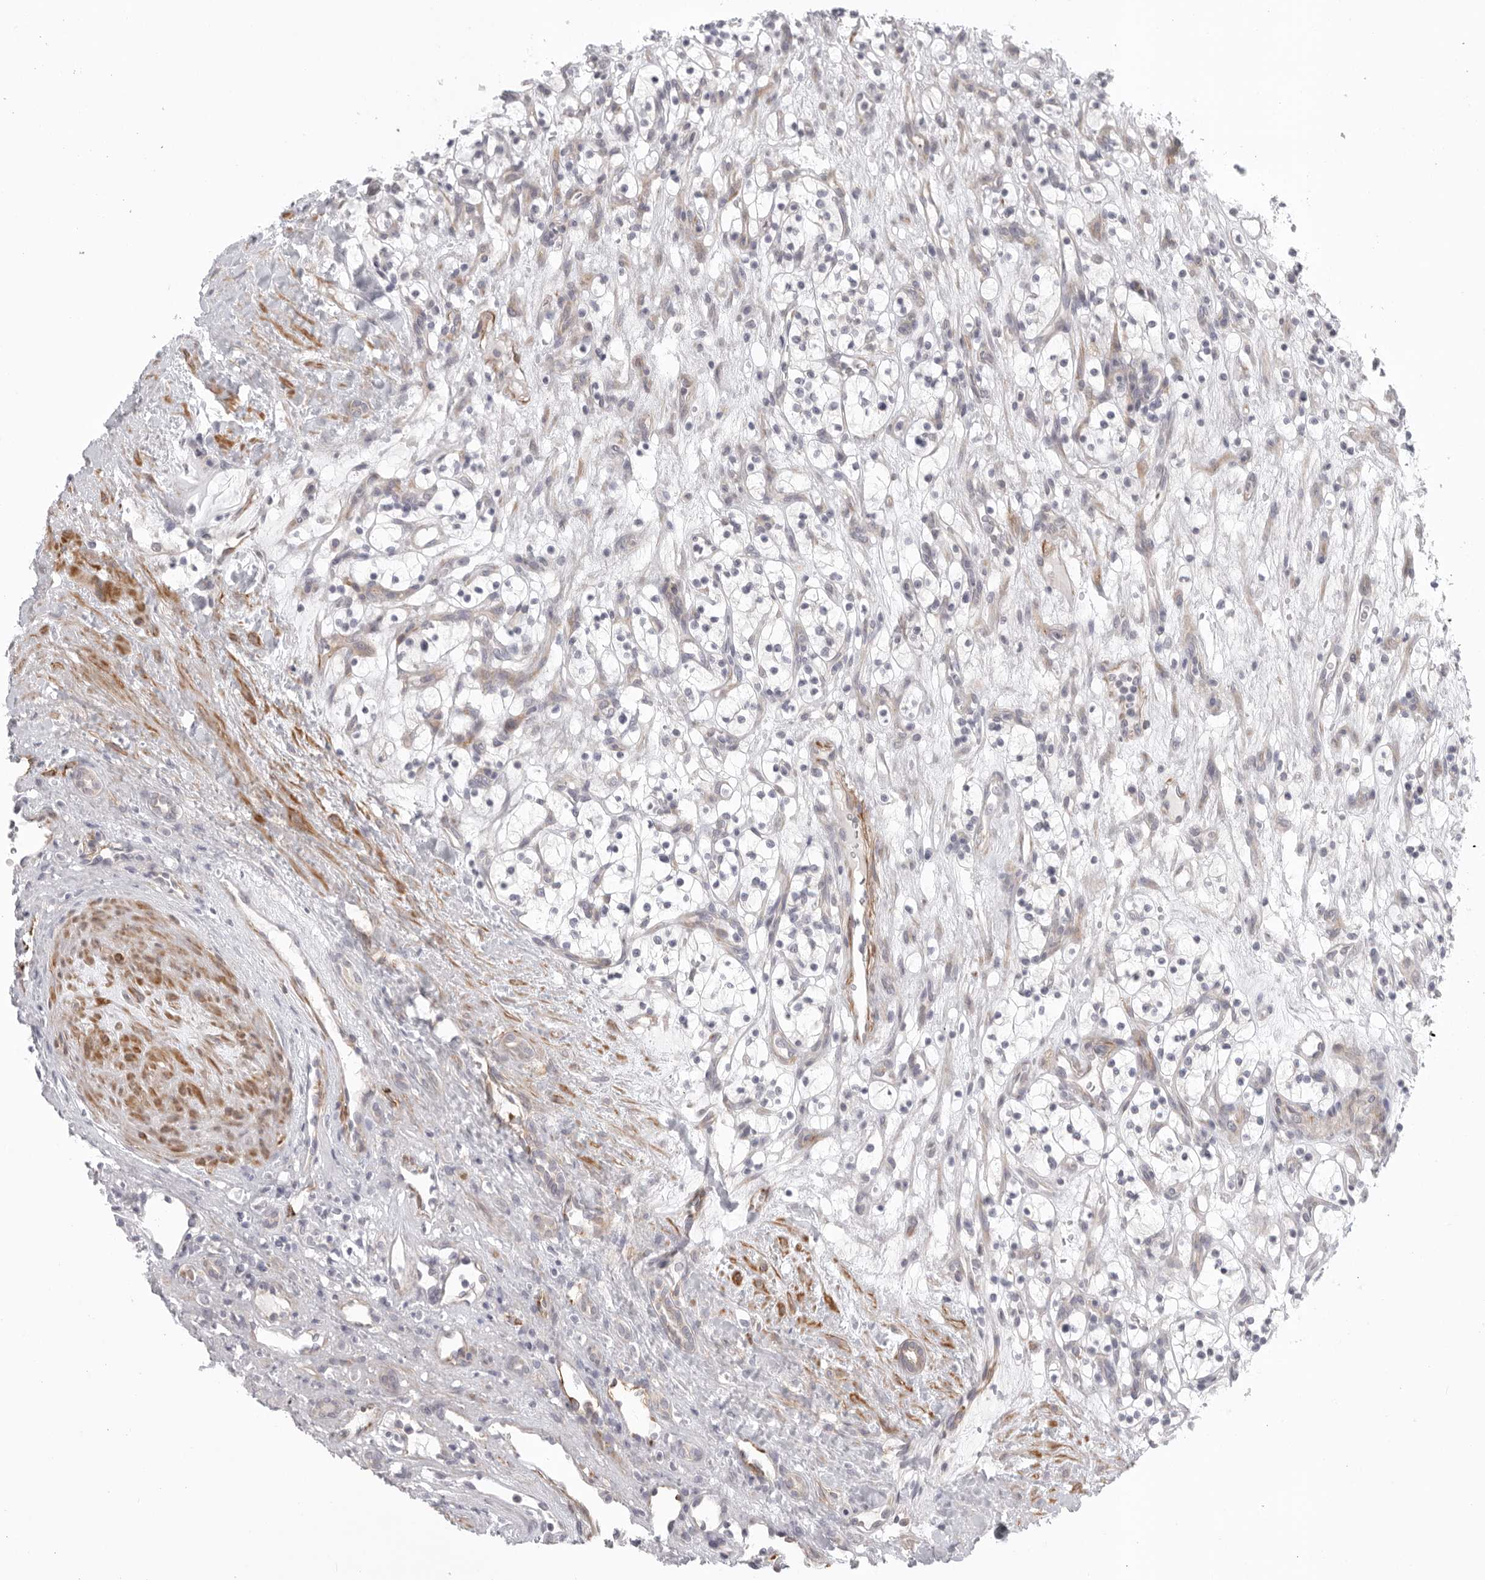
{"staining": {"intensity": "negative", "quantity": "none", "location": "none"}, "tissue": "renal cancer", "cell_type": "Tumor cells", "image_type": "cancer", "snomed": [{"axis": "morphology", "description": "Adenocarcinoma, NOS"}, {"axis": "topography", "description": "Kidney"}], "caption": "Photomicrograph shows no significant protein positivity in tumor cells of renal adenocarcinoma.", "gene": "STAB2", "patient": {"sex": "female", "age": 57}}